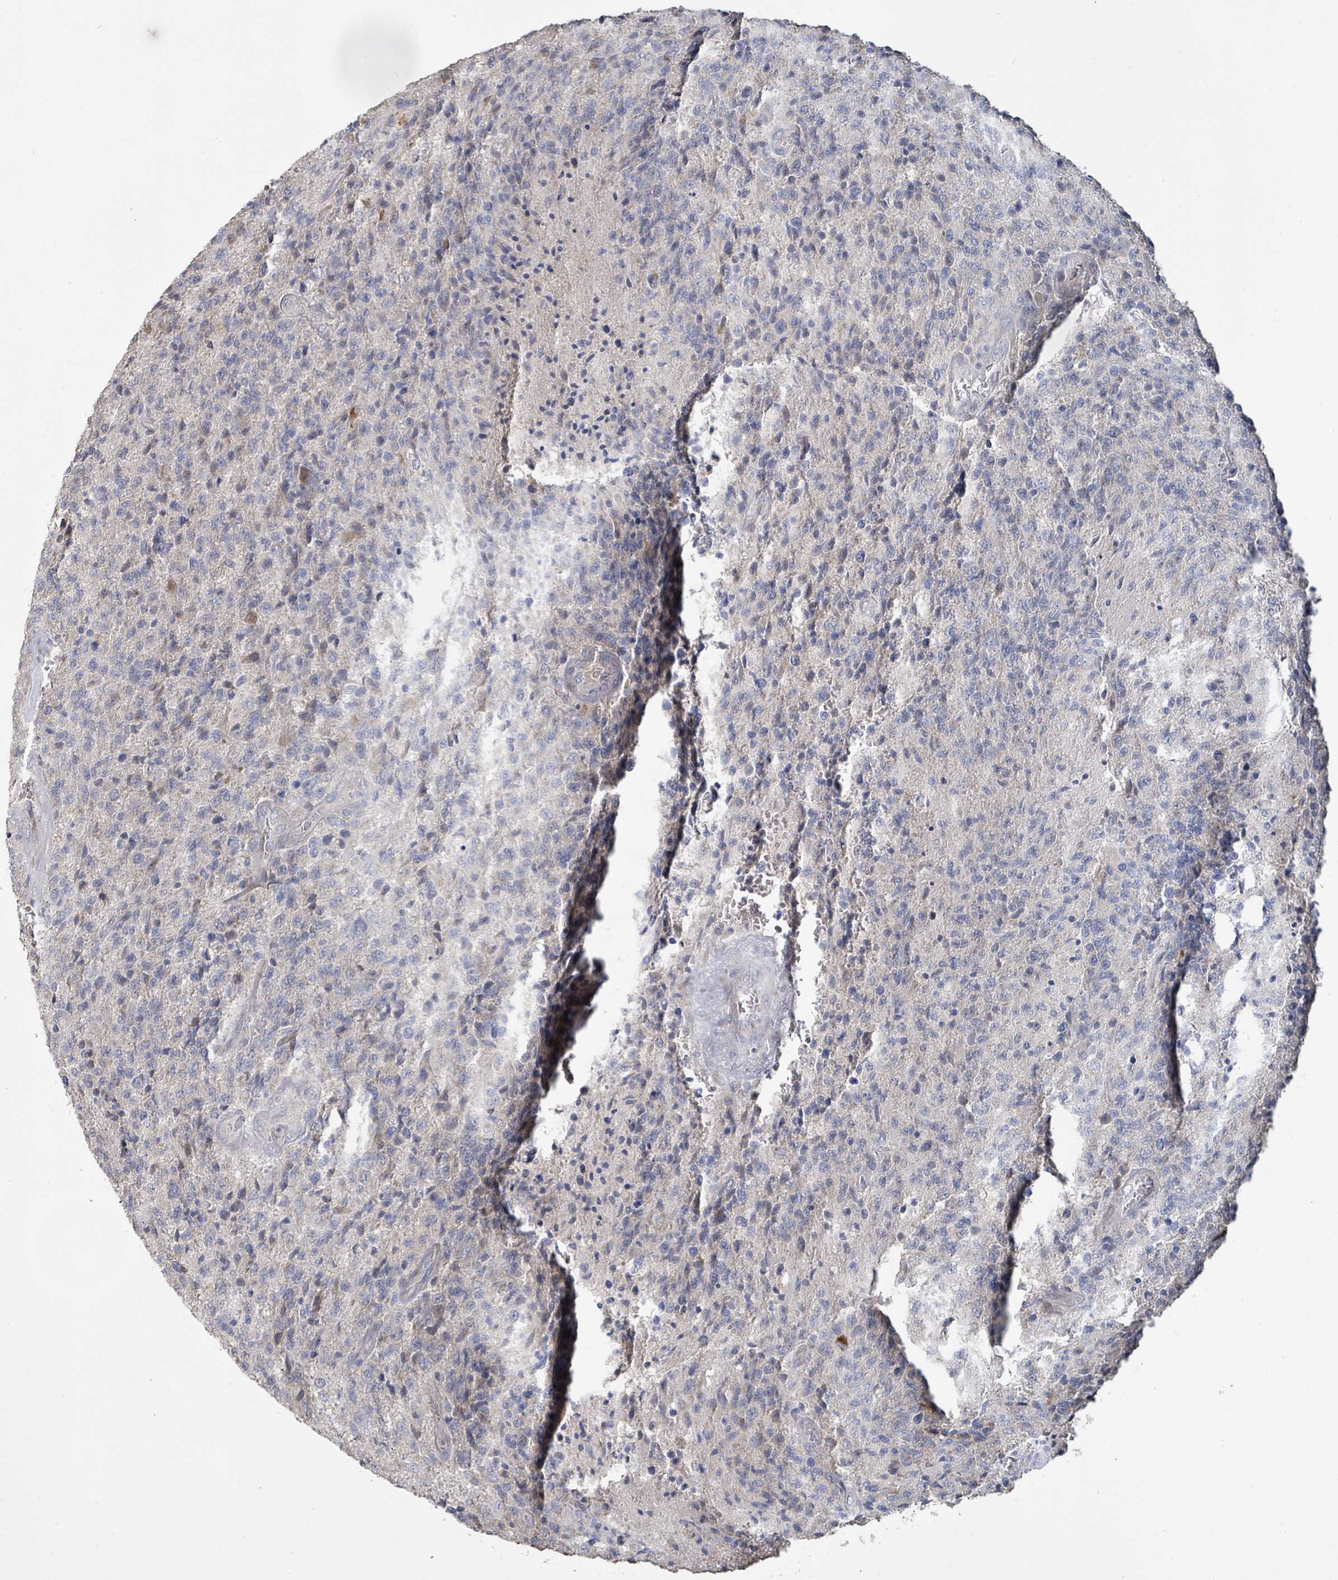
{"staining": {"intensity": "negative", "quantity": "none", "location": "none"}, "tissue": "glioma", "cell_type": "Tumor cells", "image_type": "cancer", "snomed": [{"axis": "morphology", "description": "Glioma, malignant, High grade"}, {"axis": "topography", "description": "Brain"}], "caption": "Protein analysis of glioma demonstrates no significant staining in tumor cells. (Immunohistochemistry (ihc), brightfield microscopy, high magnification).", "gene": "KCNS2", "patient": {"sex": "male", "age": 36}}